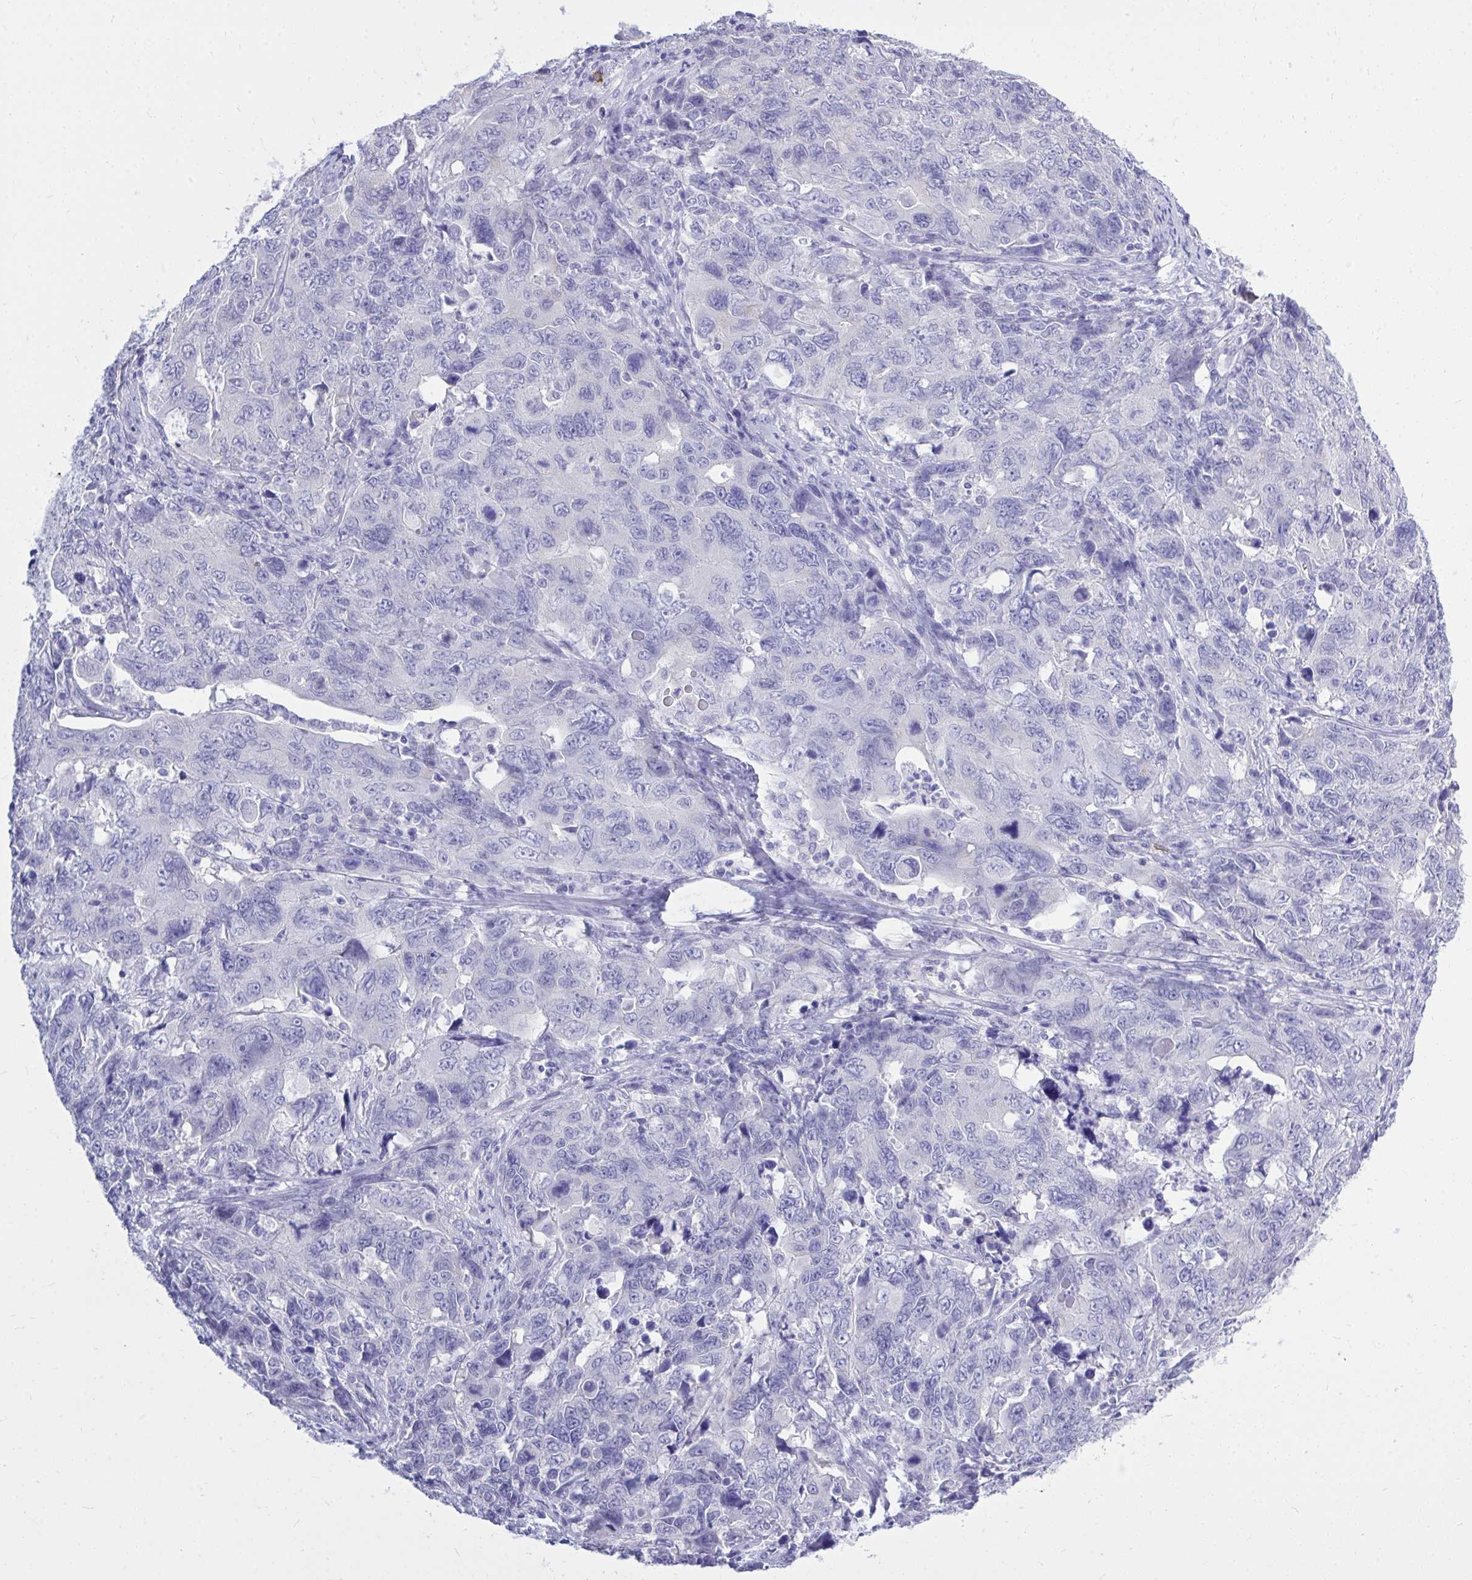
{"staining": {"intensity": "negative", "quantity": "none", "location": "none"}, "tissue": "cervical cancer", "cell_type": "Tumor cells", "image_type": "cancer", "snomed": [{"axis": "morphology", "description": "Adenocarcinoma, NOS"}, {"axis": "topography", "description": "Cervix"}], "caption": "Protein analysis of cervical cancer (adenocarcinoma) exhibits no significant staining in tumor cells.", "gene": "PSD", "patient": {"sex": "female", "age": 63}}